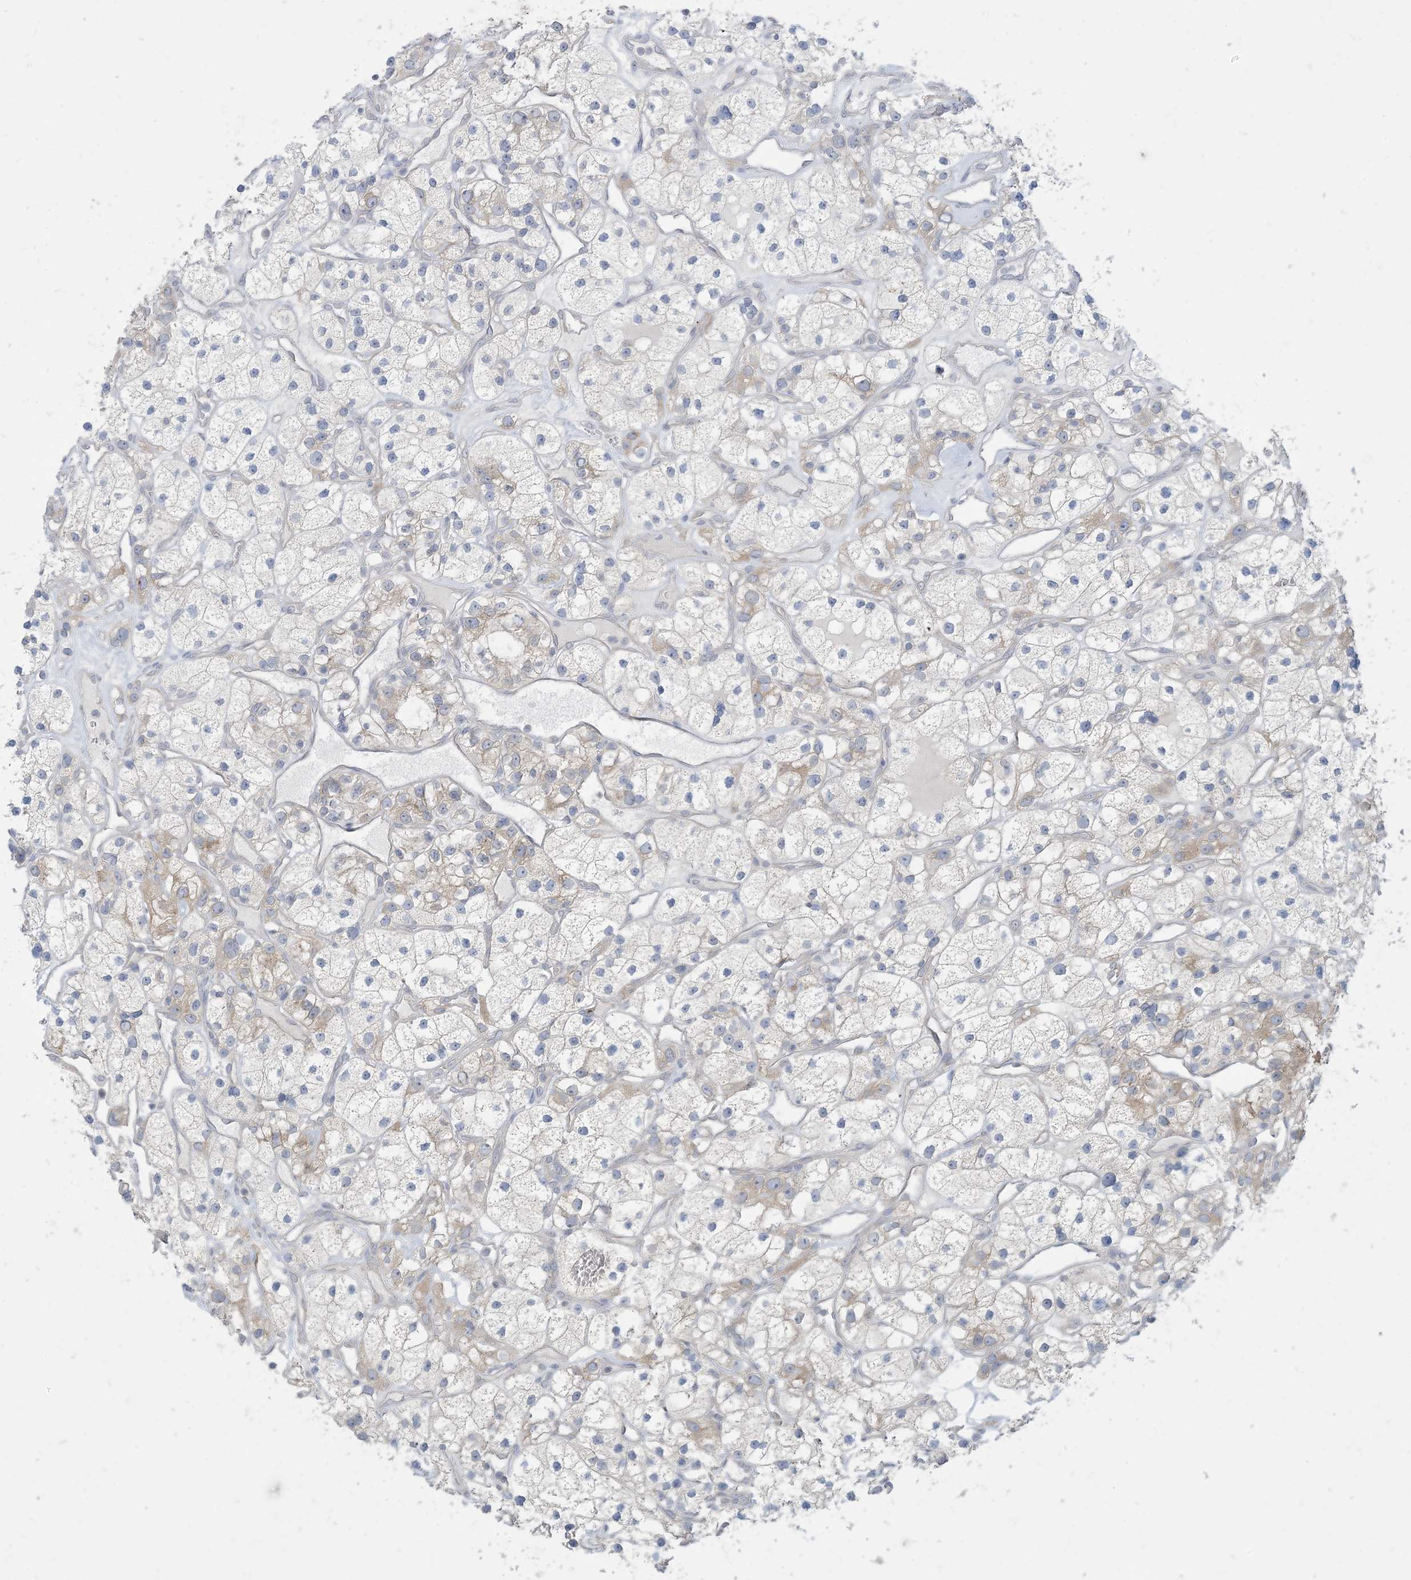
{"staining": {"intensity": "weak", "quantity": "<25%", "location": "cytoplasmic/membranous"}, "tissue": "renal cancer", "cell_type": "Tumor cells", "image_type": "cancer", "snomed": [{"axis": "morphology", "description": "Adenocarcinoma, NOS"}, {"axis": "topography", "description": "Kidney"}], "caption": "High magnification brightfield microscopy of renal cancer (adenocarcinoma) stained with DAB (brown) and counterstained with hematoxylin (blue): tumor cells show no significant expression. Nuclei are stained in blue.", "gene": "KIF3A", "patient": {"sex": "female", "age": 57}}